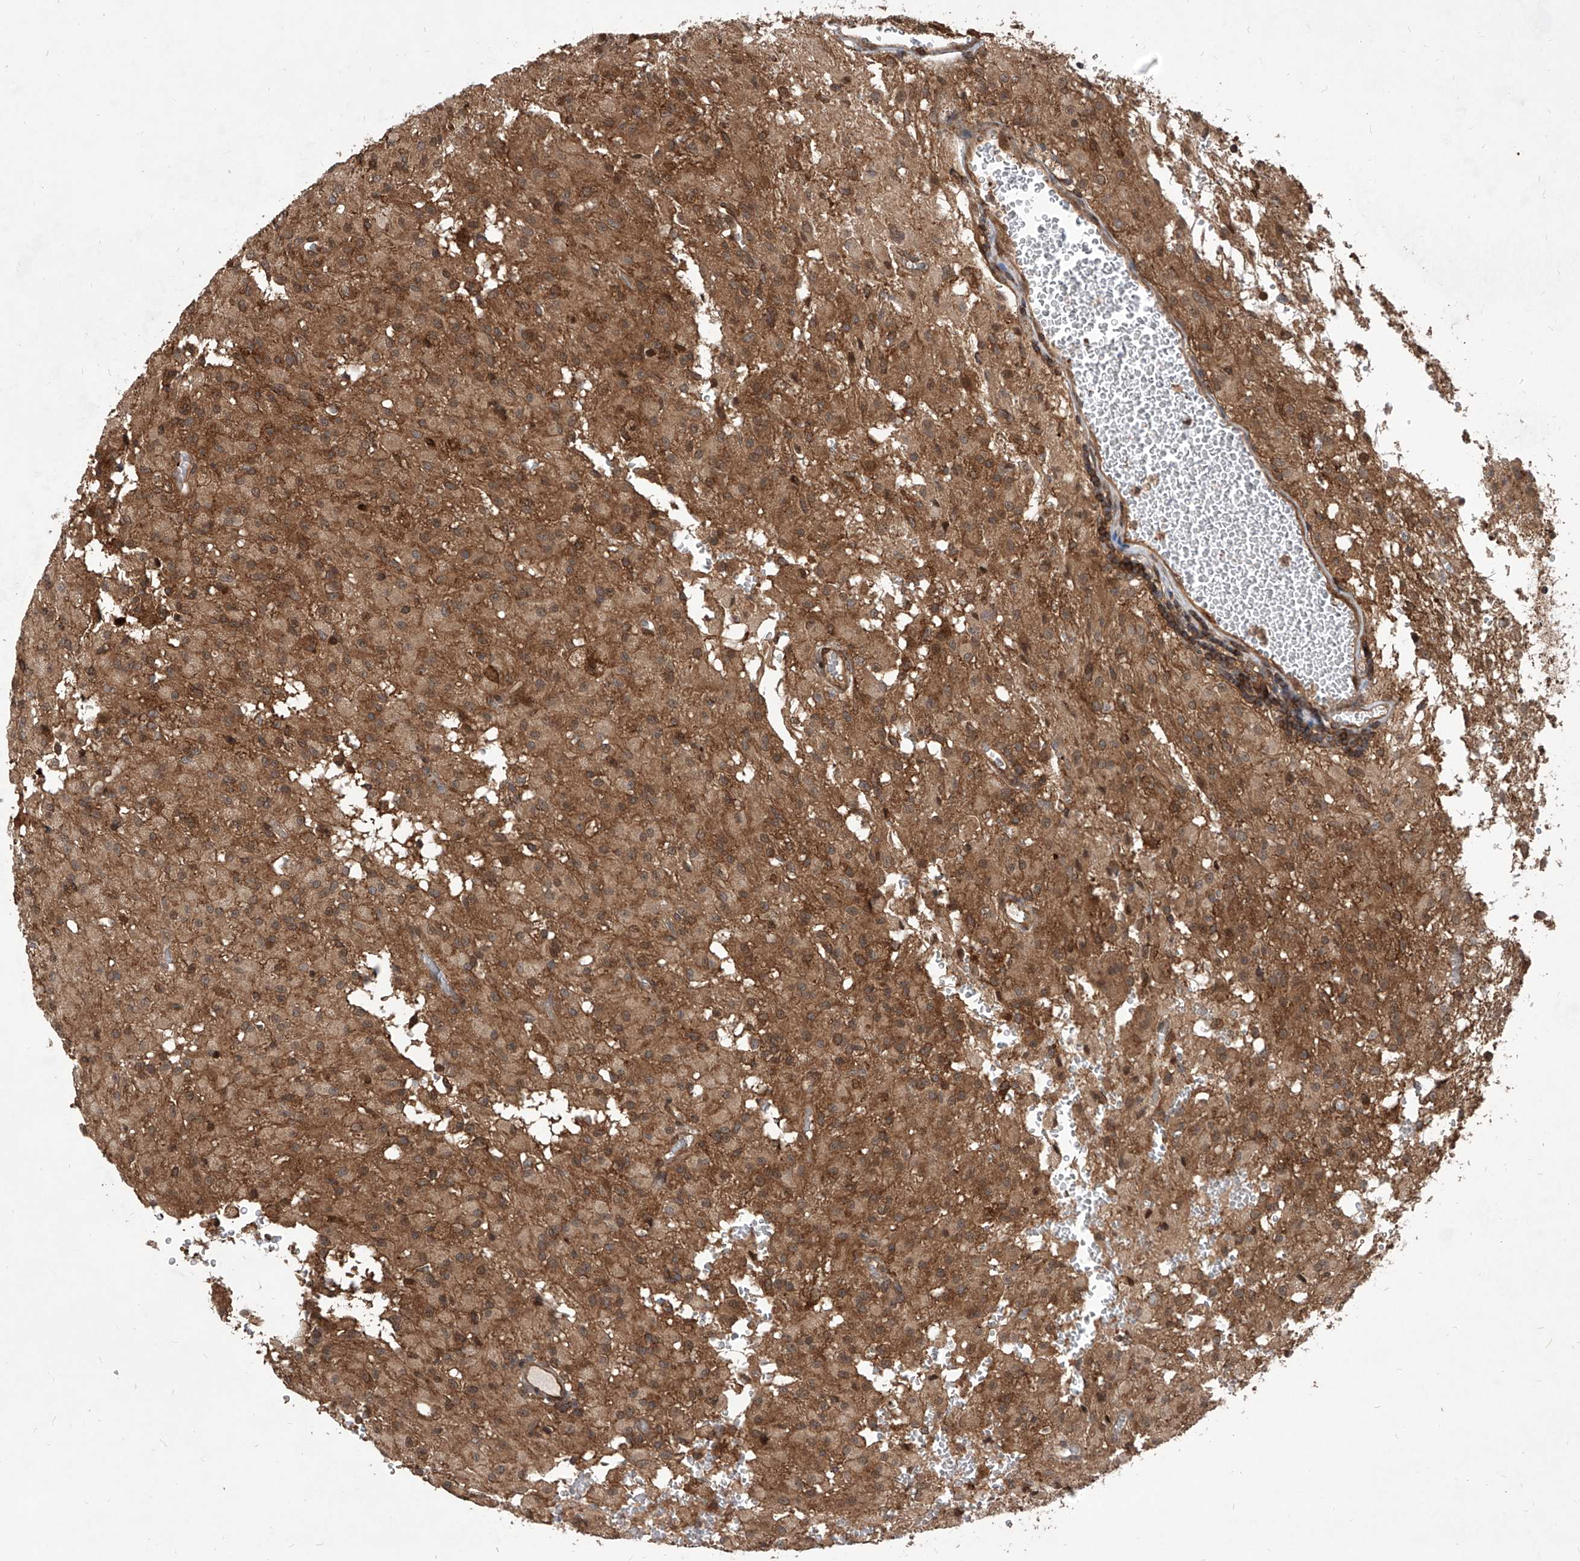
{"staining": {"intensity": "moderate", "quantity": ">75%", "location": "cytoplasmic/membranous"}, "tissue": "glioma", "cell_type": "Tumor cells", "image_type": "cancer", "snomed": [{"axis": "morphology", "description": "Glioma, malignant, High grade"}, {"axis": "topography", "description": "Brain"}], "caption": "A histopathology image showing moderate cytoplasmic/membranous expression in about >75% of tumor cells in high-grade glioma (malignant), as visualized by brown immunohistochemical staining.", "gene": "MAGED2", "patient": {"sex": "female", "age": 59}}